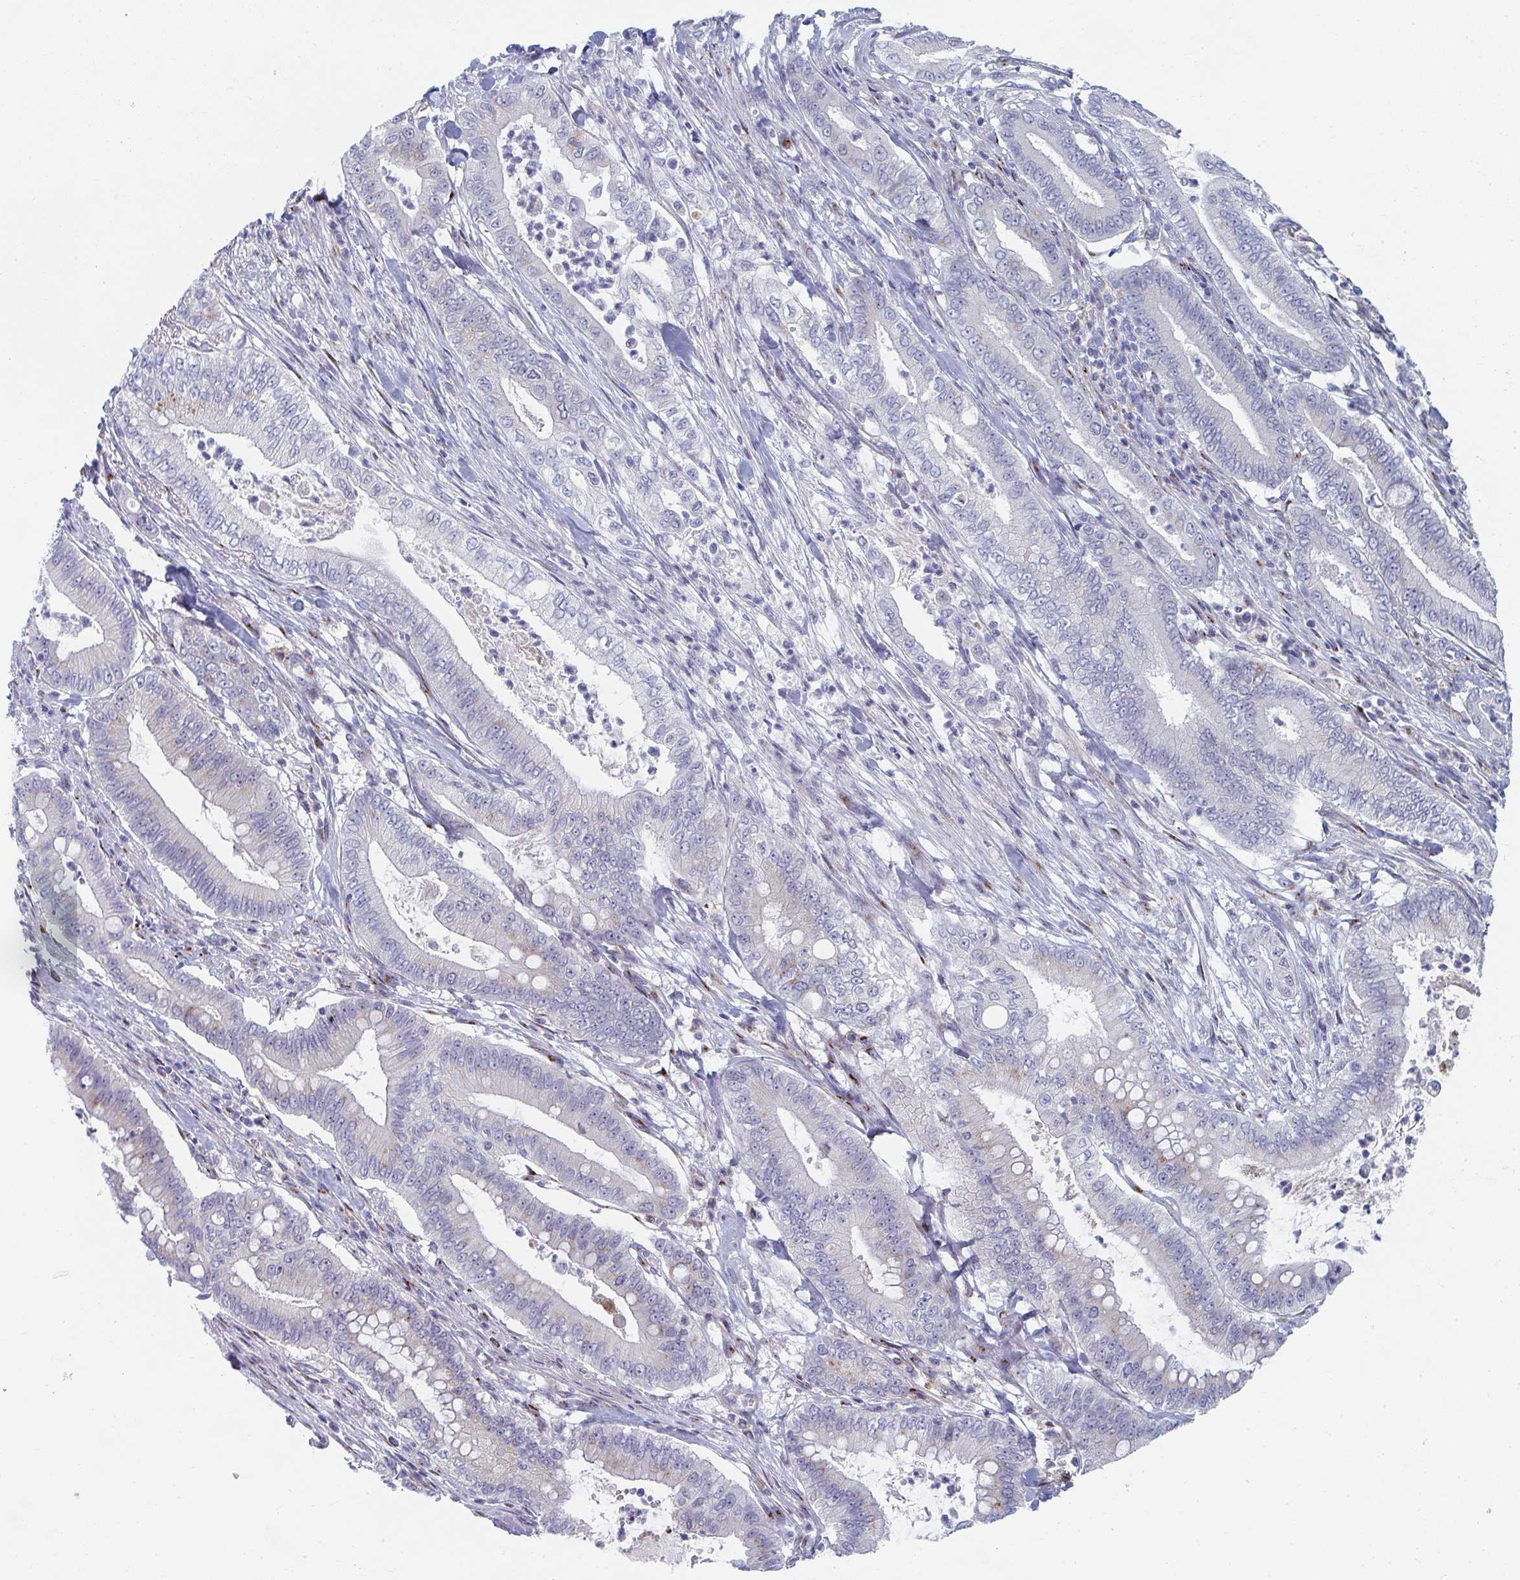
{"staining": {"intensity": "moderate", "quantity": "<25%", "location": "cytoplasmic/membranous"}, "tissue": "pancreatic cancer", "cell_type": "Tumor cells", "image_type": "cancer", "snomed": [{"axis": "morphology", "description": "Adenocarcinoma, NOS"}, {"axis": "topography", "description": "Pancreas"}], "caption": "Immunohistochemical staining of adenocarcinoma (pancreatic) shows low levels of moderate cytoplasmic/membranous protein positivity in about <25% of tumor cells.", "gene": "PSMG1", "patient": {"sex": "male", "age": 71}}